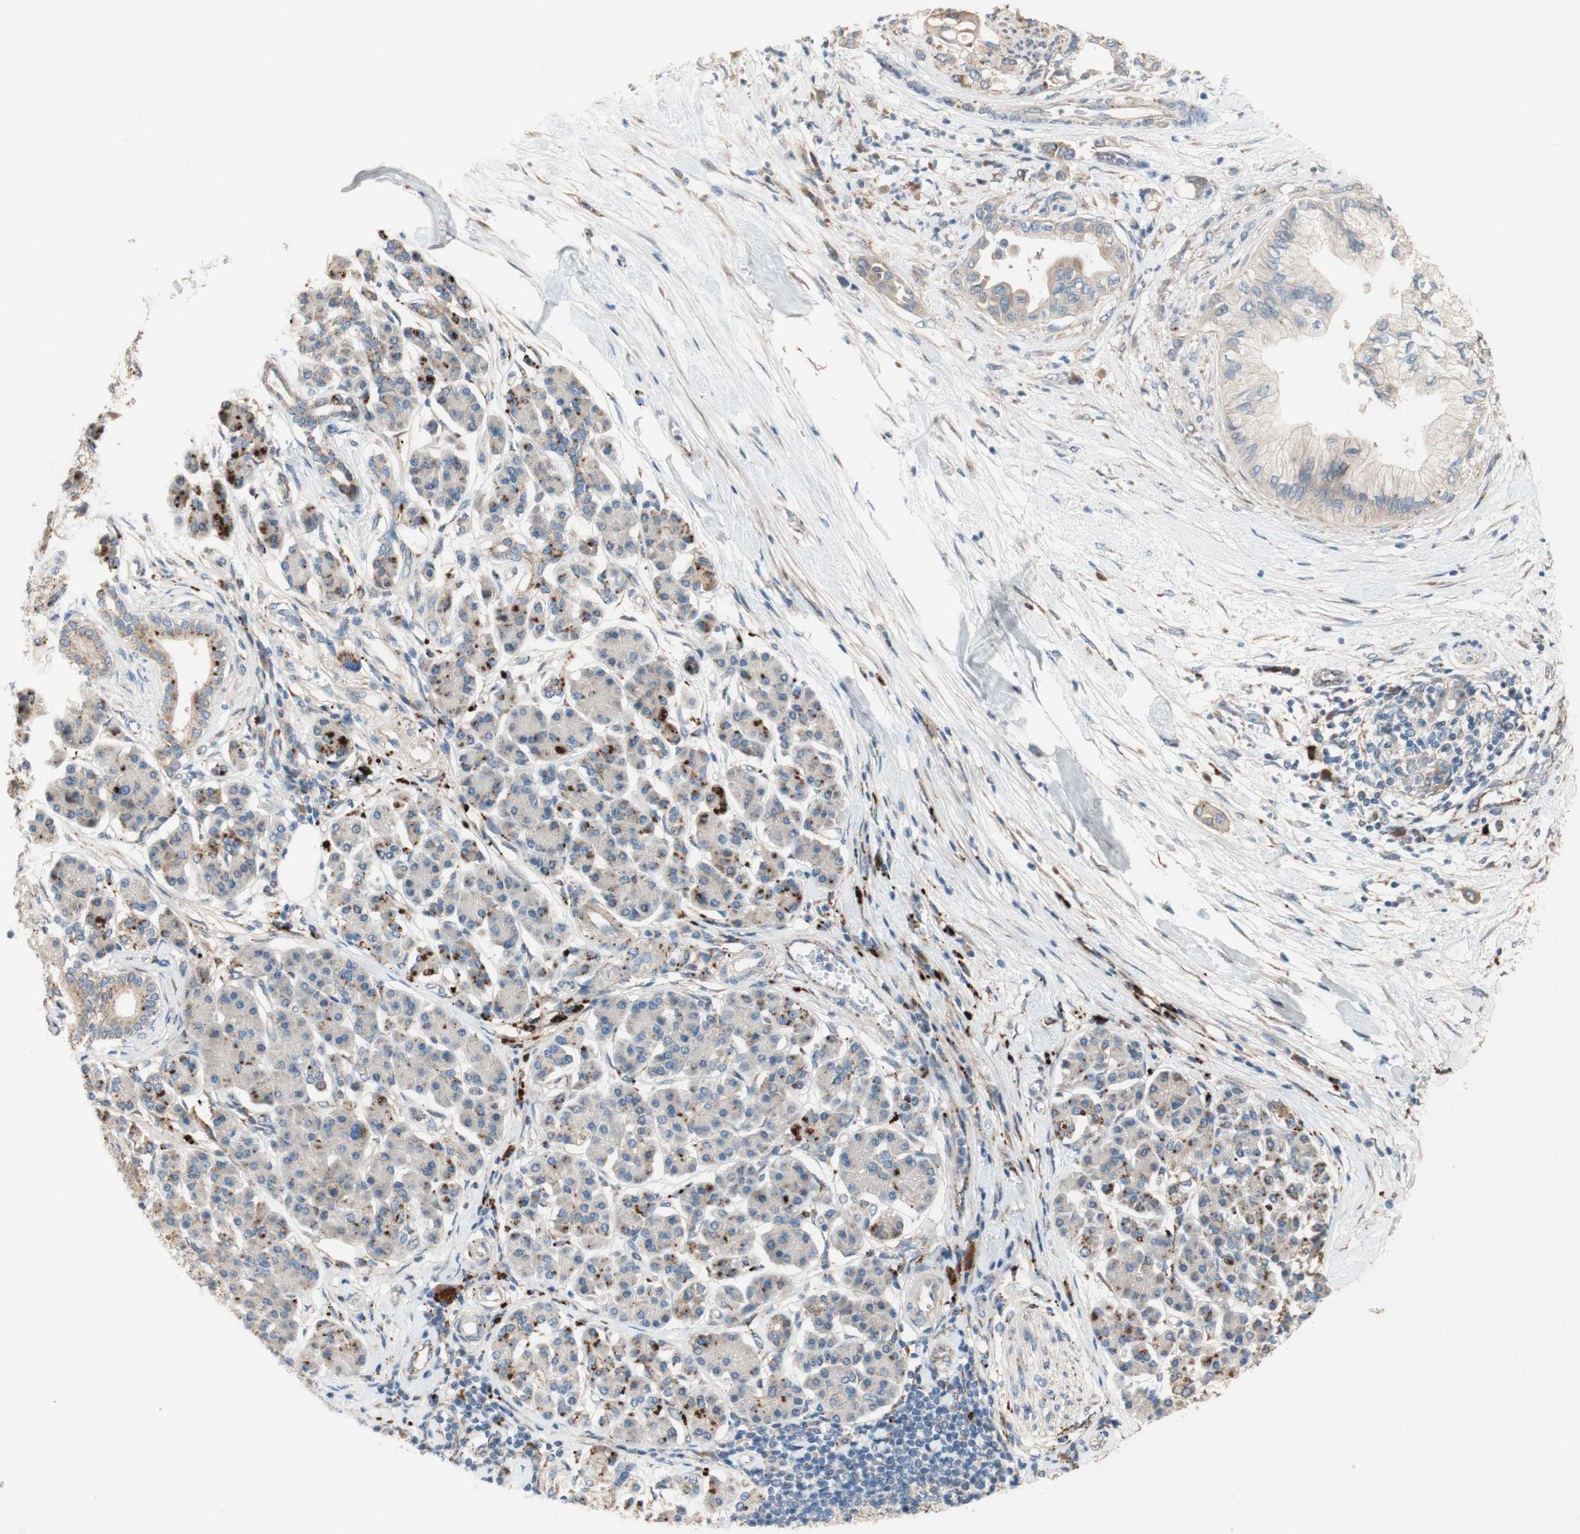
{"staining": {"intensity": "weak", "quantity": ">75%", "location": "cytoplasmic/membranous"}, "tissue": "pancreatic cancer", "cell_type": "Tumor cells", "image_type": "cancer", "snomed": [{"axis": "morphology", "description": "Adenocarcinoma, NOS"}, {"axis": "morphology", "description": "Adenocarcinoma, metastatic, NOS"}, {"axis": "topography", "description": "Lymph node"}, {"axis": "topography", "description": "Pancreas"}, {"axis": "topography", "description": "Duodenum"}], "caption": "This image demonstrates IHC staining of human pancreatic cancer (adenocarcinoma), with low weak cytoplasmic/membranous expression in approximately >75% of tumor cells.", "gene": "PTPN21", "patient": {"sex": "female", "age": 64}}